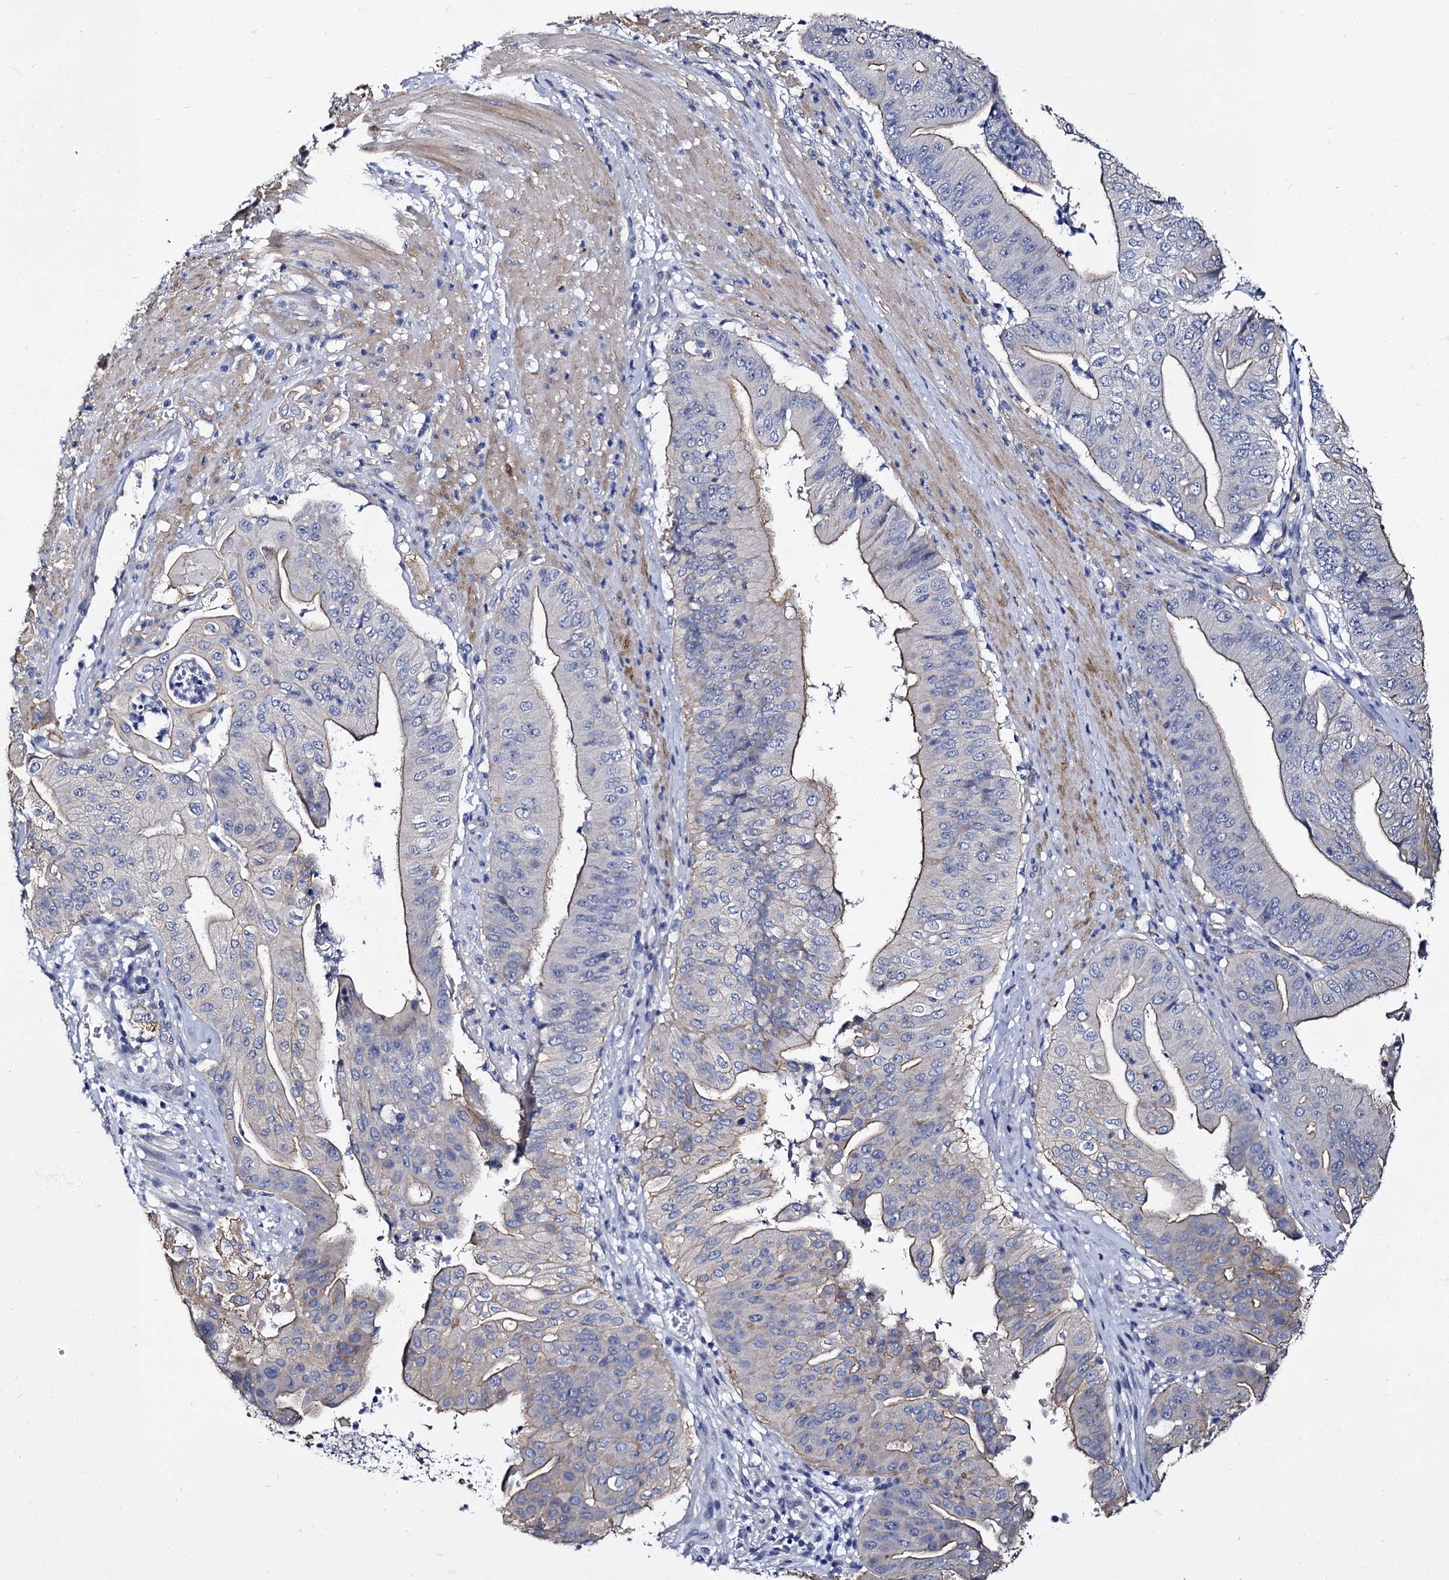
{"staining": {"intensity": "weak", "quantity": "25%-75%", "location": "cytoplasmic/membranous"}, "tissue": "pancreatic cancer", "cell_type": "Tumor cells", "image_type": "cancer", "snomed": [{"axis": "morphology", "description": "Adenocarcinoma, NOS"}, {"axis": "topography", "description": "Pancreas"}], "caption": "Brown immunohistochemical staining in pancreatic cancer (adenocarcinoma) shows weak cytoplasmic/membranous positivity in about 25%-75% of tumor cells. Using DAB (3,3'-diaminobenzidine) (brown) and hematoxylin (blue) stains, captured at high magnification using brightfield microscopy.", "gene": "CBFB", "patient": {"sex": "female", "age": 77}}